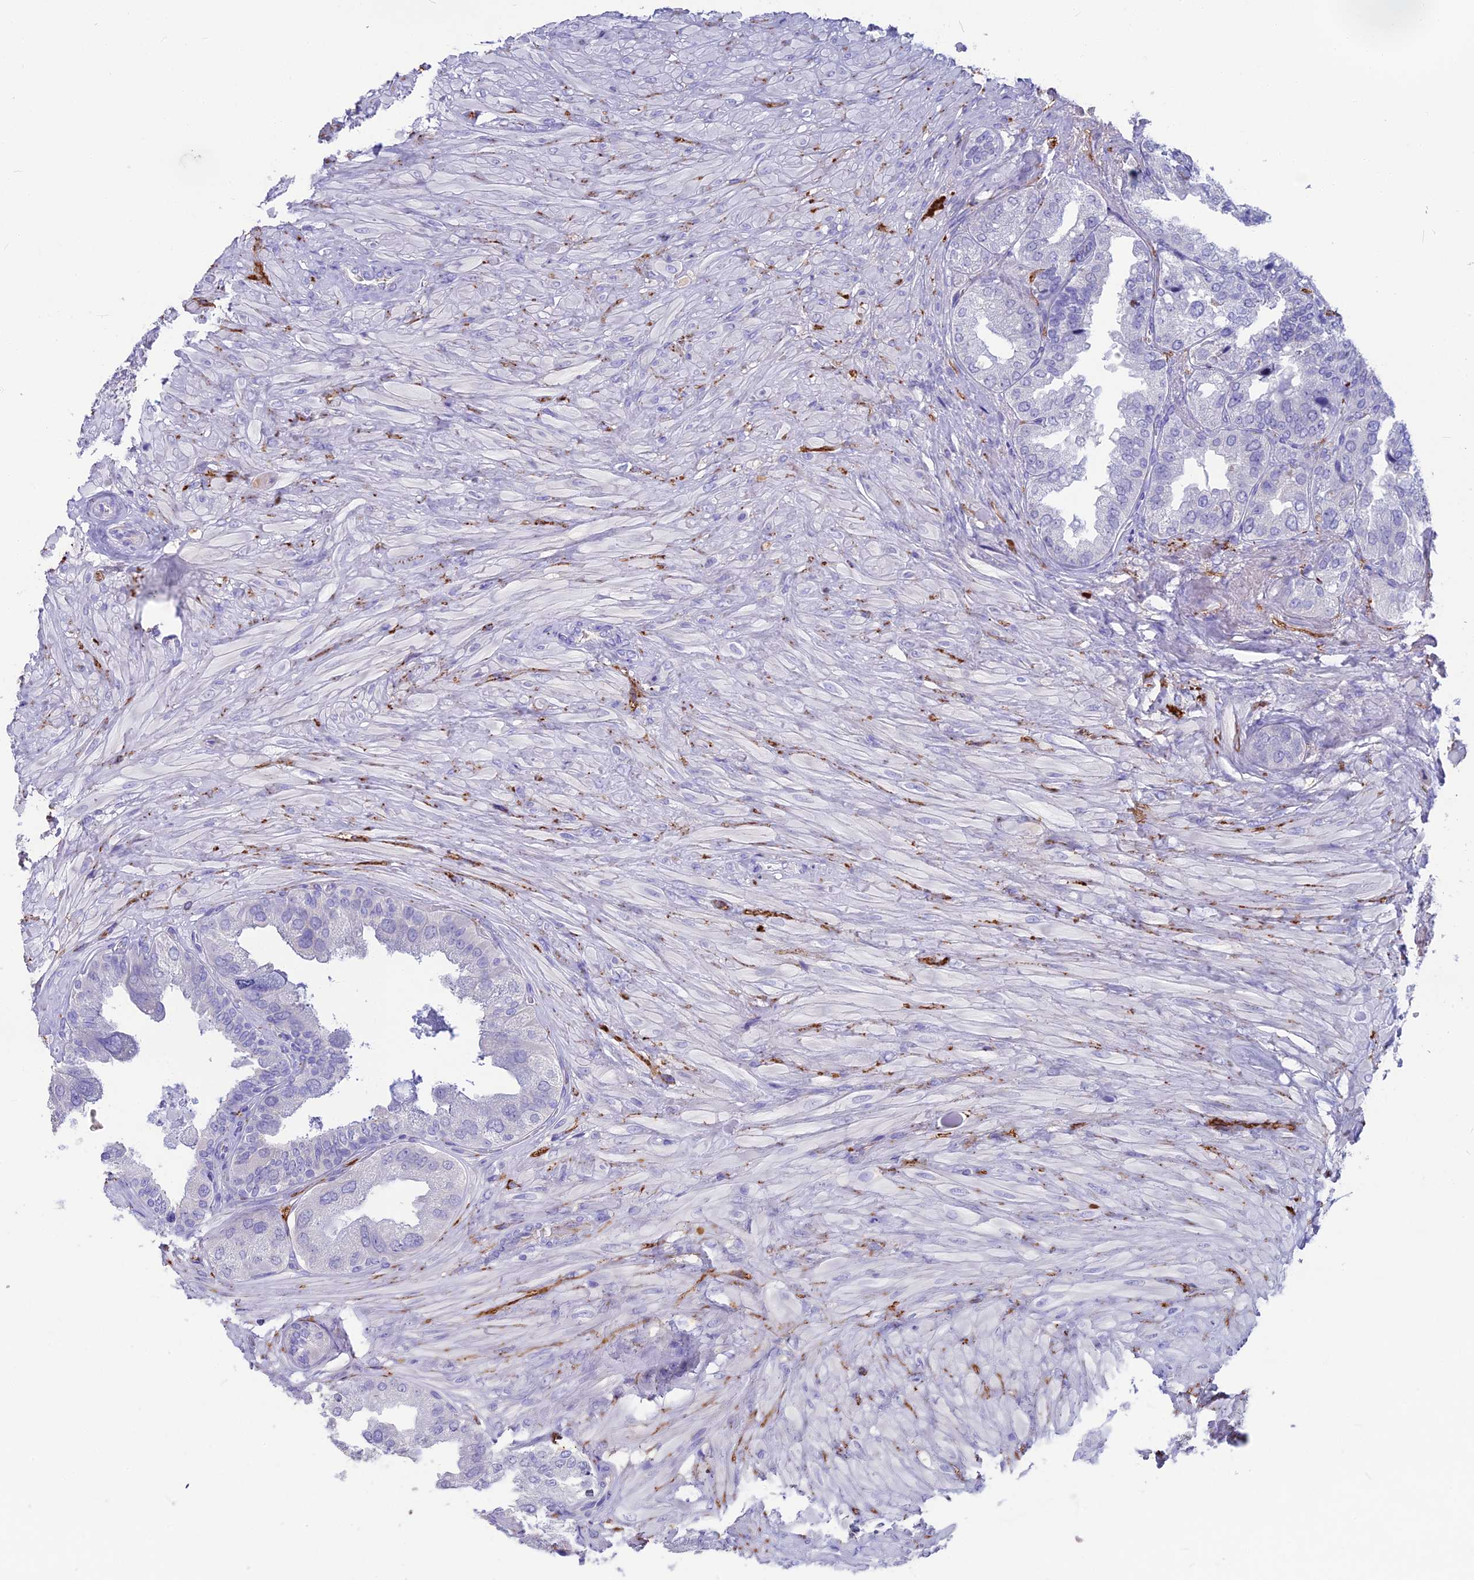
{"staining": {"intensity": "negative", "quantity": "none", "location": "none"}, "tissue": "seminal vesicle", "cell_type": "Glandular cells", "image_type": "normal", "snomed": [{"axis": "morphology", "description": "Normal tissue, NOS"}, {"axis": "topography", "description": "Seminal veicle"}, {"axis": "topography", "description": "Peripheral nerve tissue"}], "caption": "Immunohistochemistry (IHC) image of normal seminal vesicle: human seminal vesicle stained with DAB reveals no significant protein positivity in glandular cells.", "gene": "SNAP91", "patient": {"sex": "male", "age": 63}}